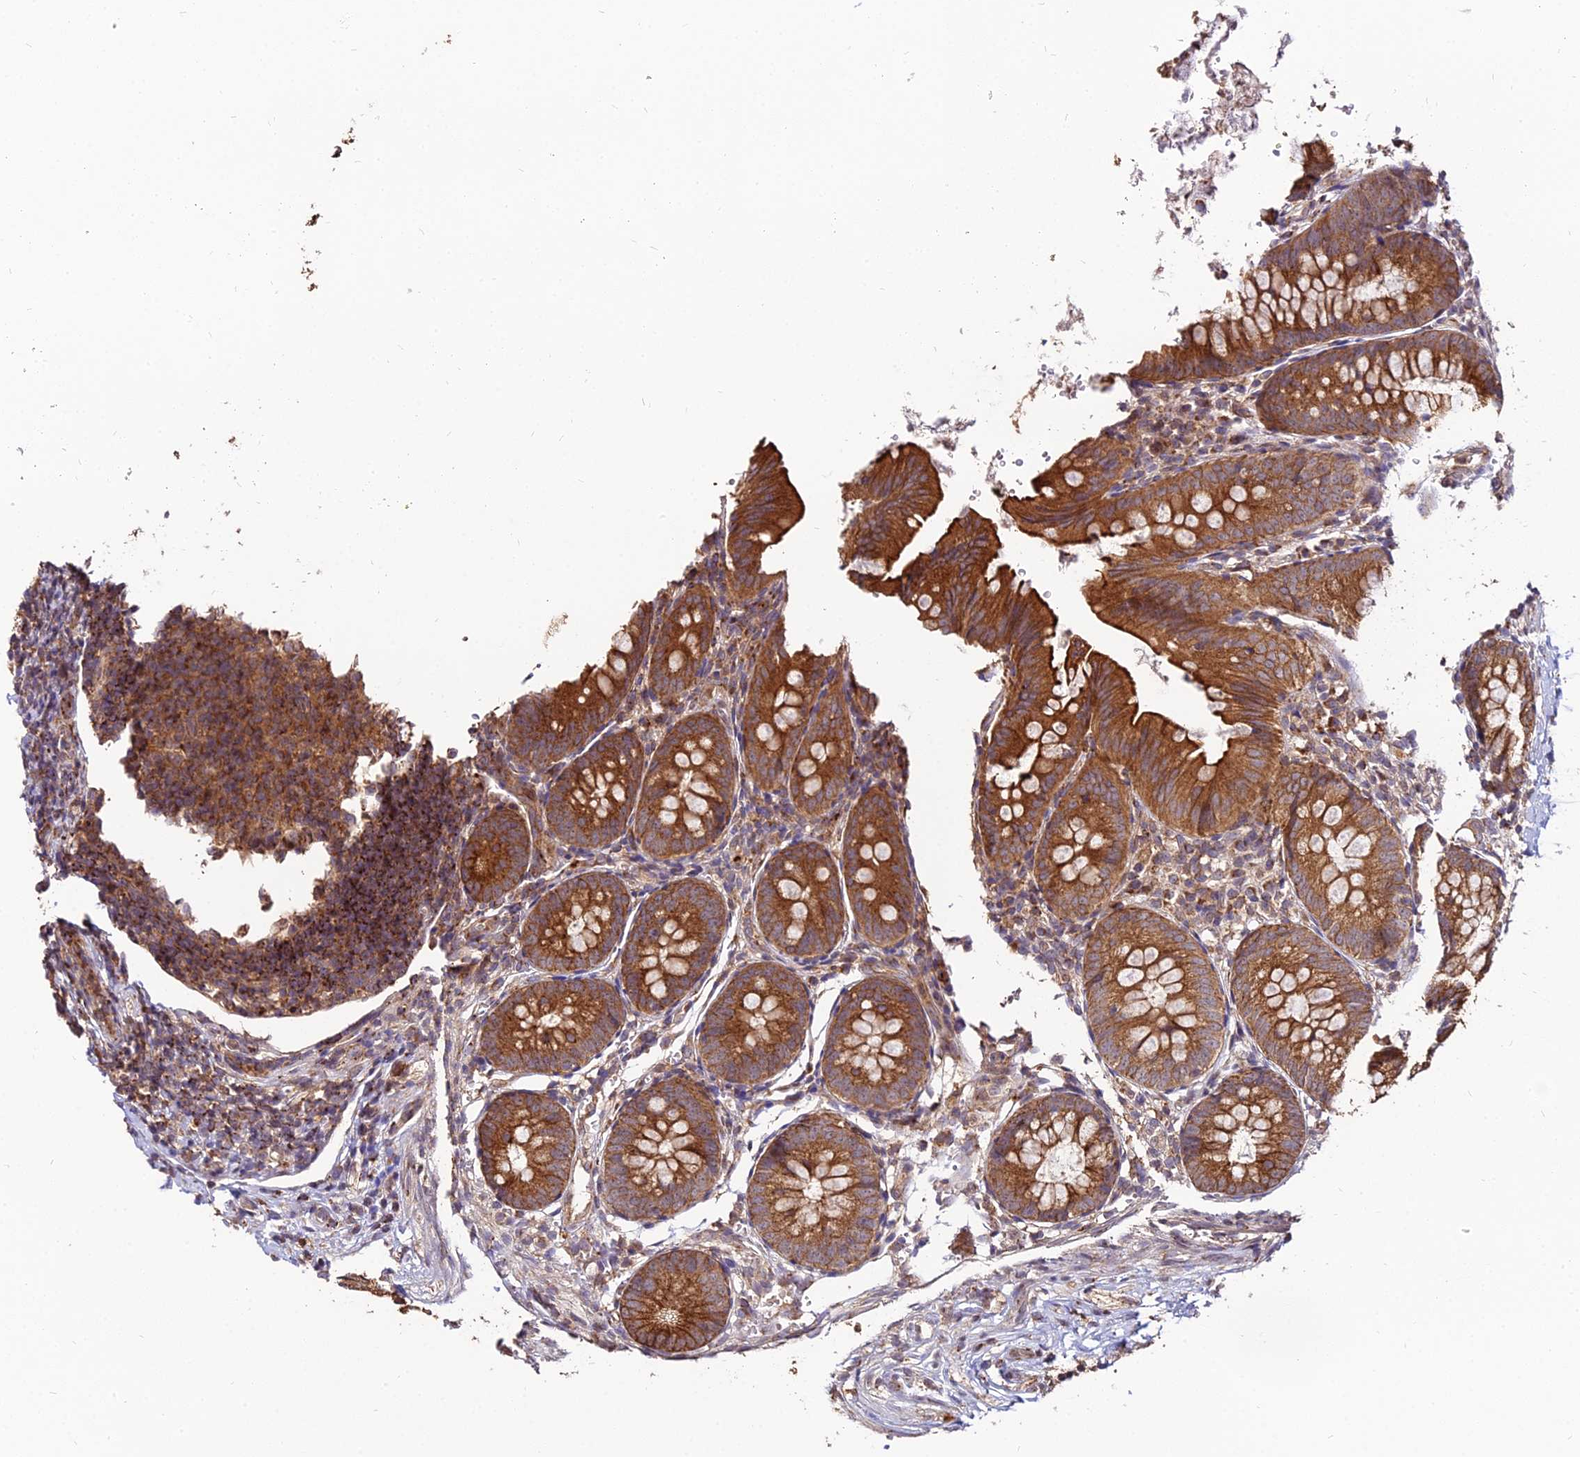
{"staining": {"intensity": "strong", "quantity": ">75%", "location": "cytoplasmic/membranous"}, "tissue": "appendix", "cell_type": "Glandular cells", "image_type": "normal", "snomed": [{"axis": "morphology", "description": "Normal tissue, NOS"}, {"axis": "topography", "description": "Appendix"}], "caption": "Appendix stained with a brown dye demonstrates strong cytoplasmic/membranous positive expression in approximately >75% of glandular cells.", "gene": "ENSG00000258465", "patient": {"sex": "male", "age": 1}}